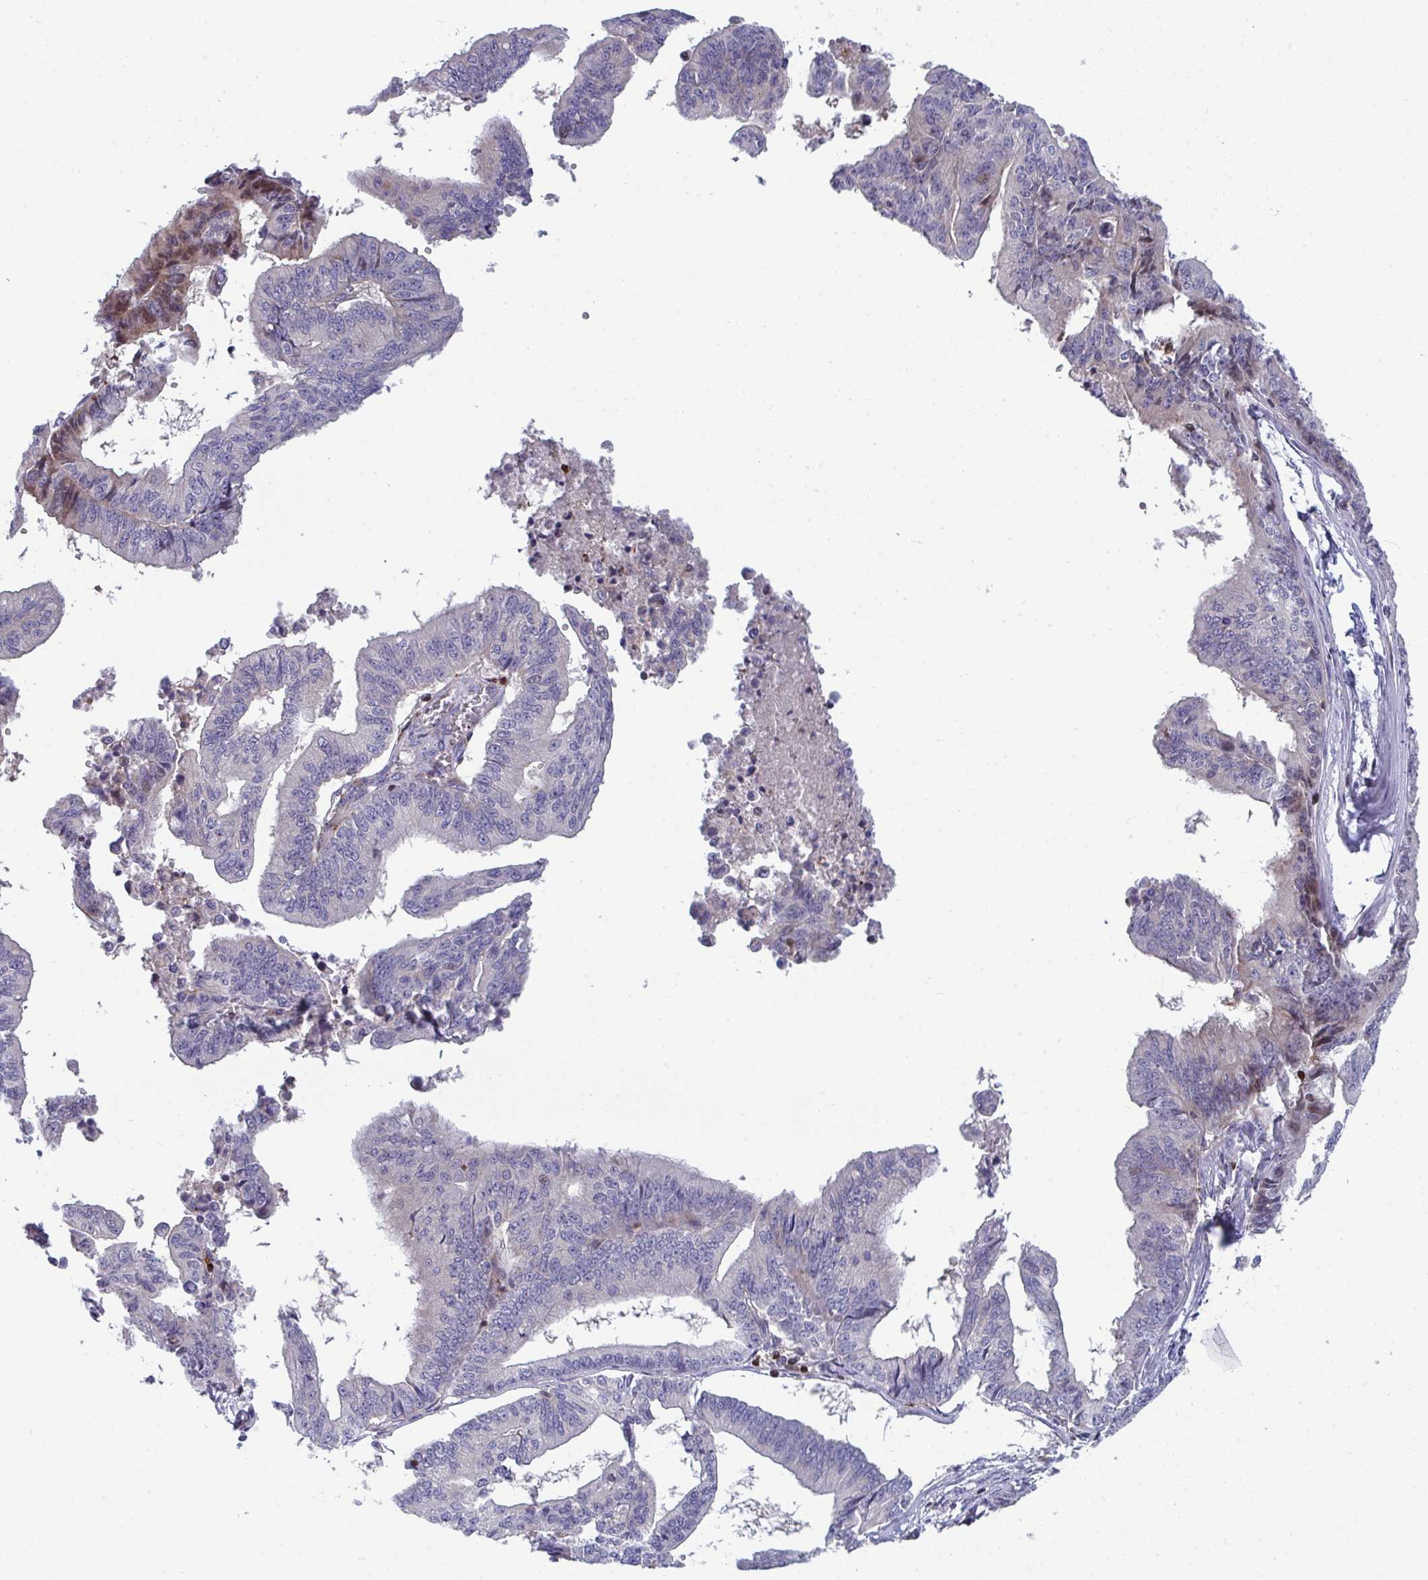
{"staining": {"intensity": "negative", "quantity": "none", "location": "none"}, "tissue": "endometrial cancer", "cell_type": "Tumor cells", "image_type": "cancer", "snomed": [{"axis": "morphology", "description": "Adenocarcinoma, NOS"}, {"axis": "topography", "description": "Endometrium"}], "caption": "The immunohistochemistry micrograph has no significant expression in tumor cells of endometrial adenocarcinoma tissue.", "gene": "AOC2", "patient": {"sex": "female", "age": 65}}